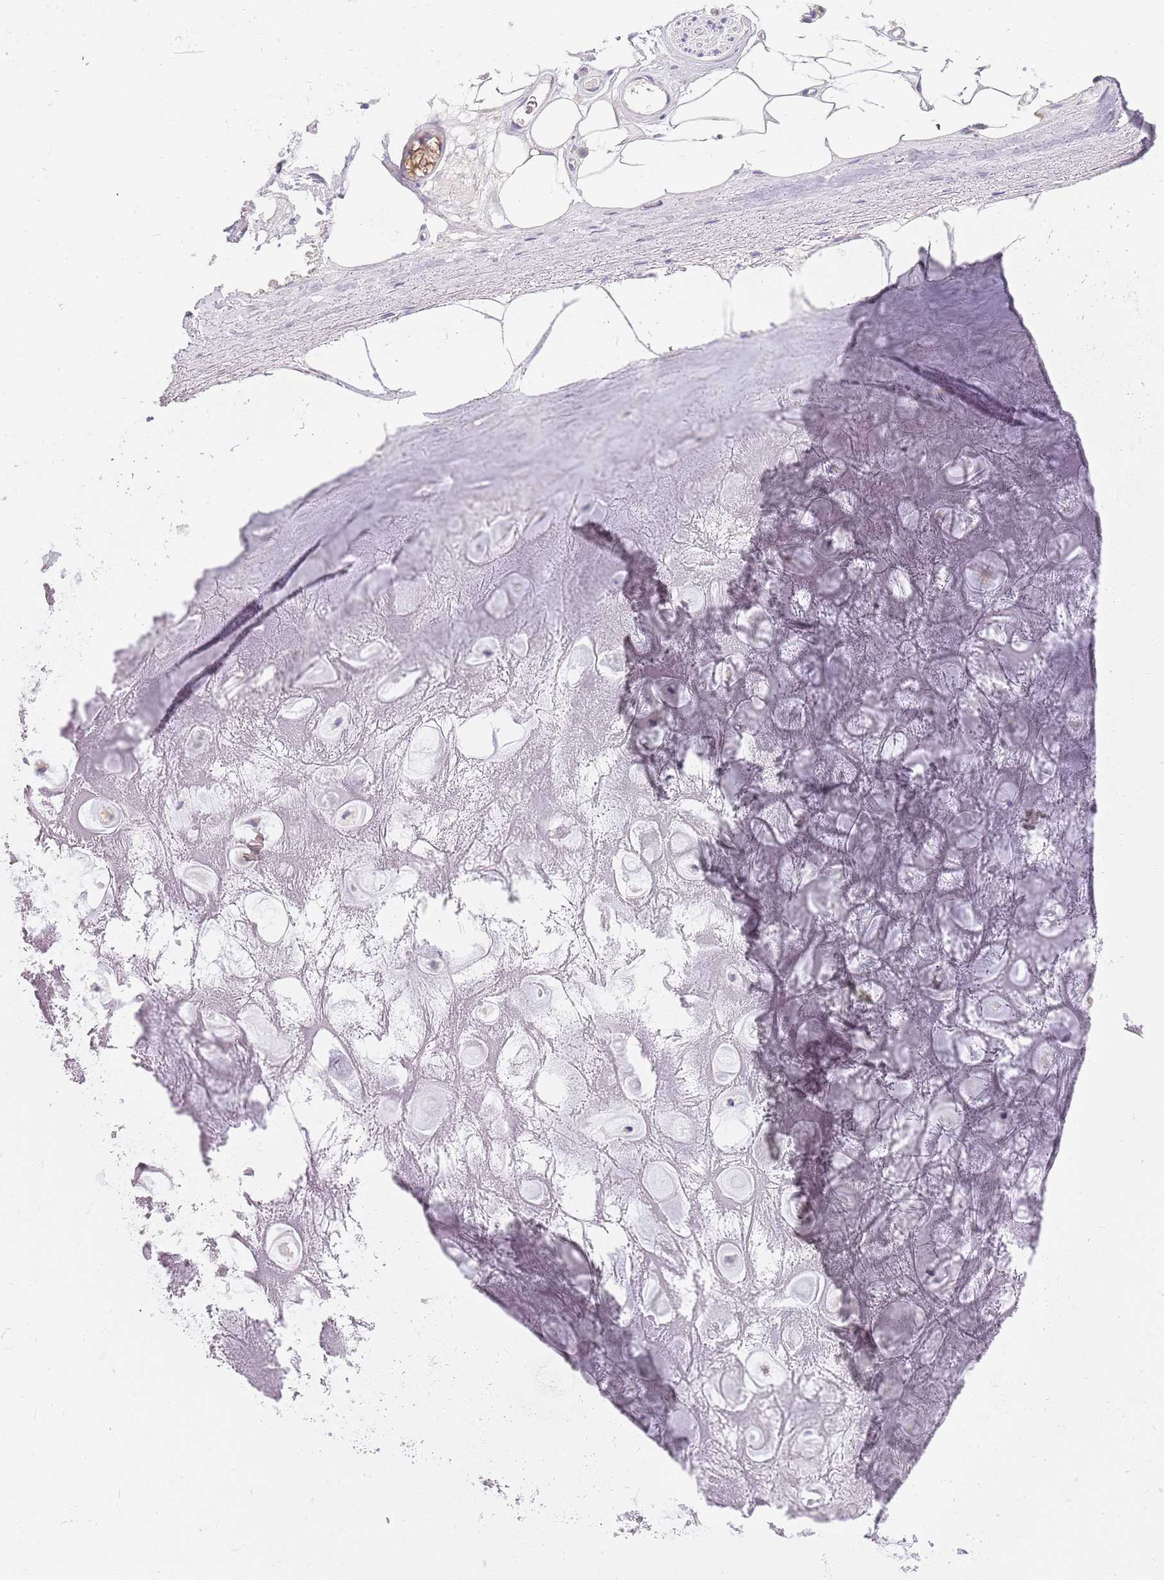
{"staining": {"intensity": "negative", "quantity": "none", "location": "none"}, "tissue": "adipose tissue", "cell_type": "Adipocytes", "image_type": "normal", "snomed": [{"axis": "morphology", "description": "Normal tissue, NOS"}, {"axis": "topography", "description": "Cartilage tissue"}], "caption": "Human adipose tissue stained for a protein using immunohistochemistry exhibits no staining in adipocytes.", "gene": "DNAJA3", "patient": {"sex": "male", "age": 81}}